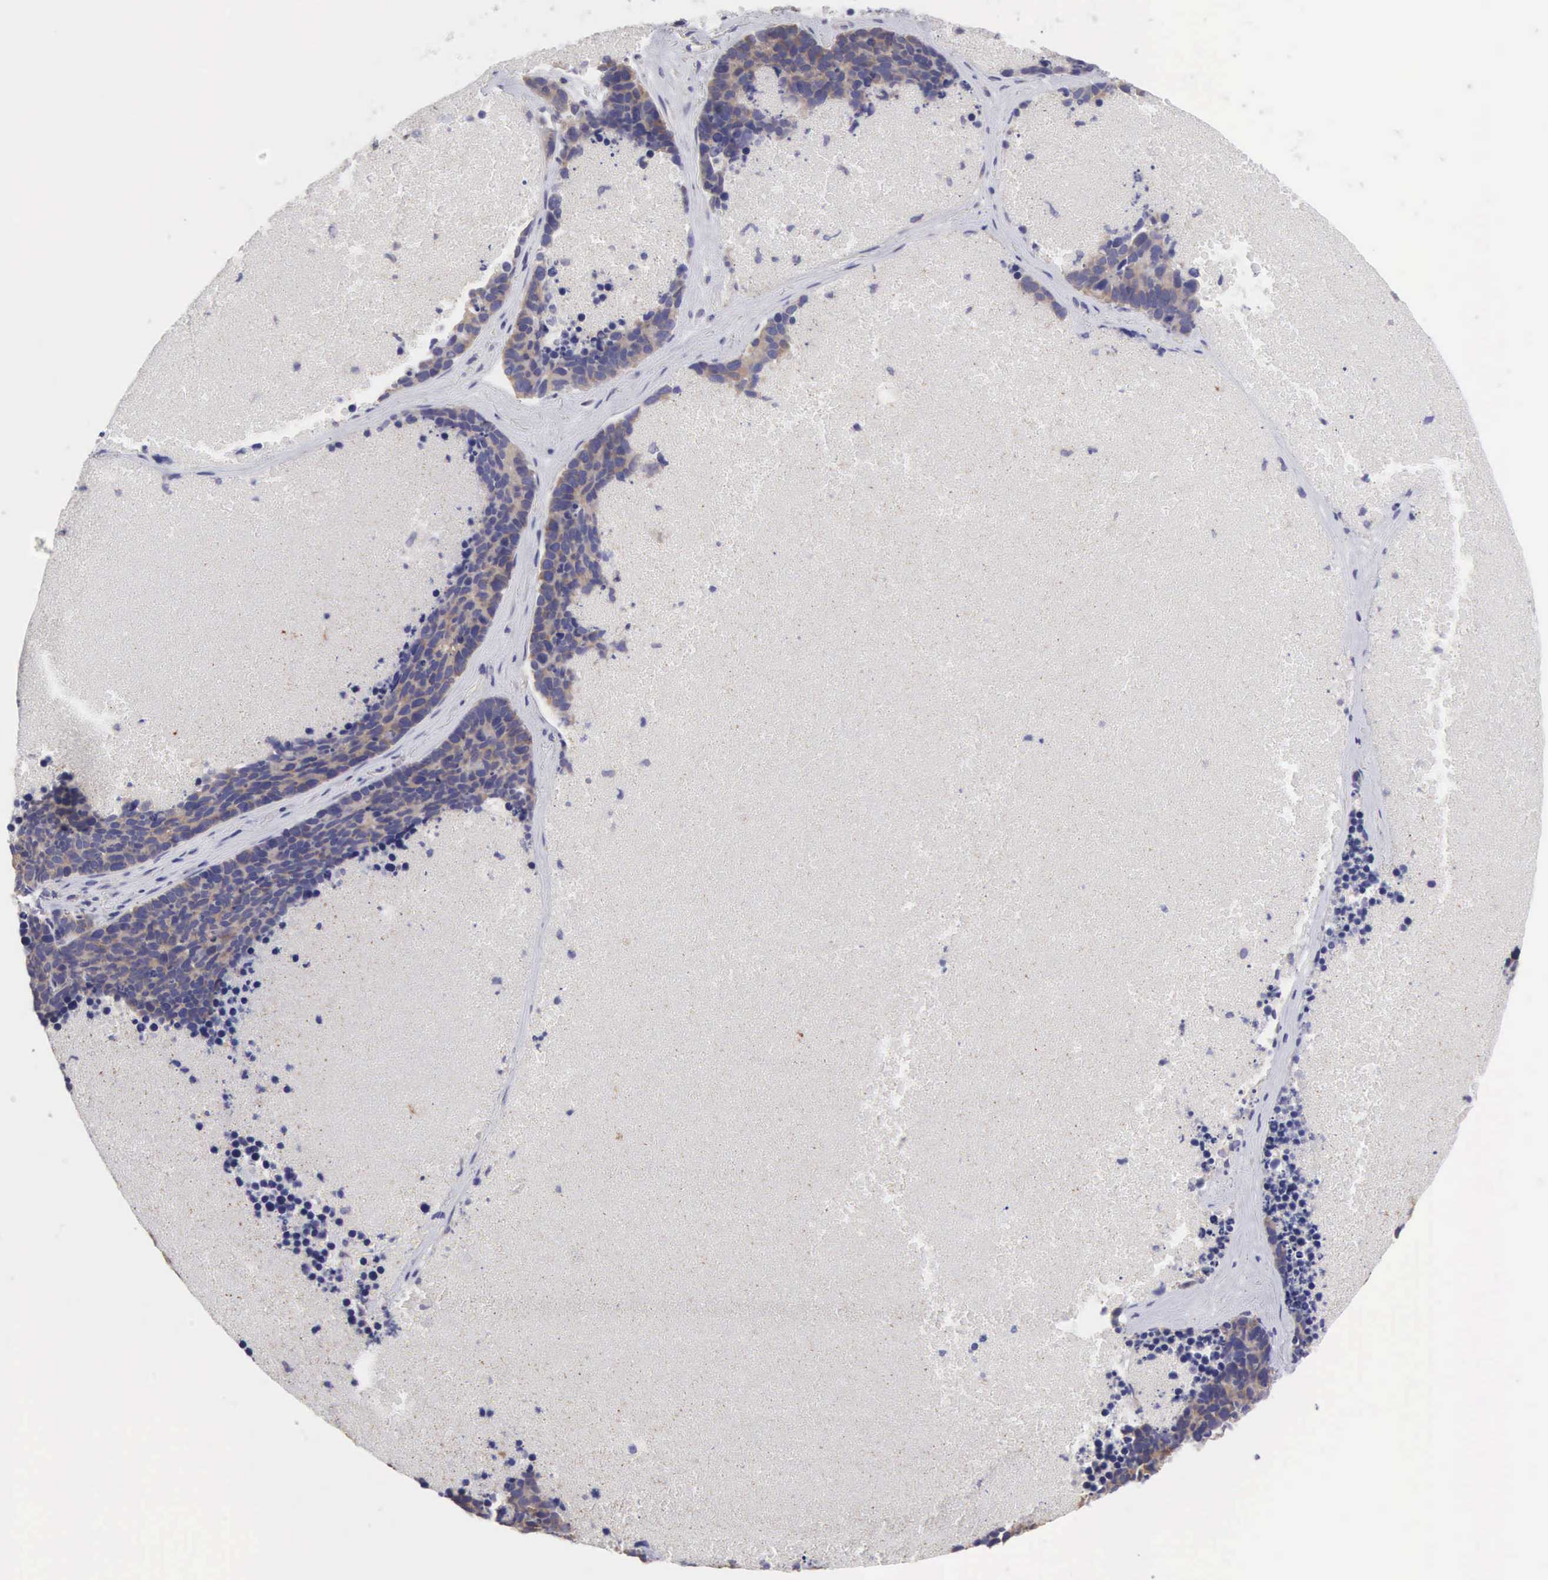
{"staining": {"intensity": "negative", "quantity": "none", "location": "none"}, "tissue": "lung cancer", "cell_type": "Tumor cells", "image_type": "cancer", "snomed": [{"axis": "morphology", "description": "Neoplasm, malignant, NOS"}, {"axis": "topography", "description": "Lung"}], "caption": "Immunohistochemistry (IHC) of lung malignant neoplasm exhibits no staining in tumor cells.", "gene": "SLITRK4", "patient": {"sex": "female", "age": 75}}